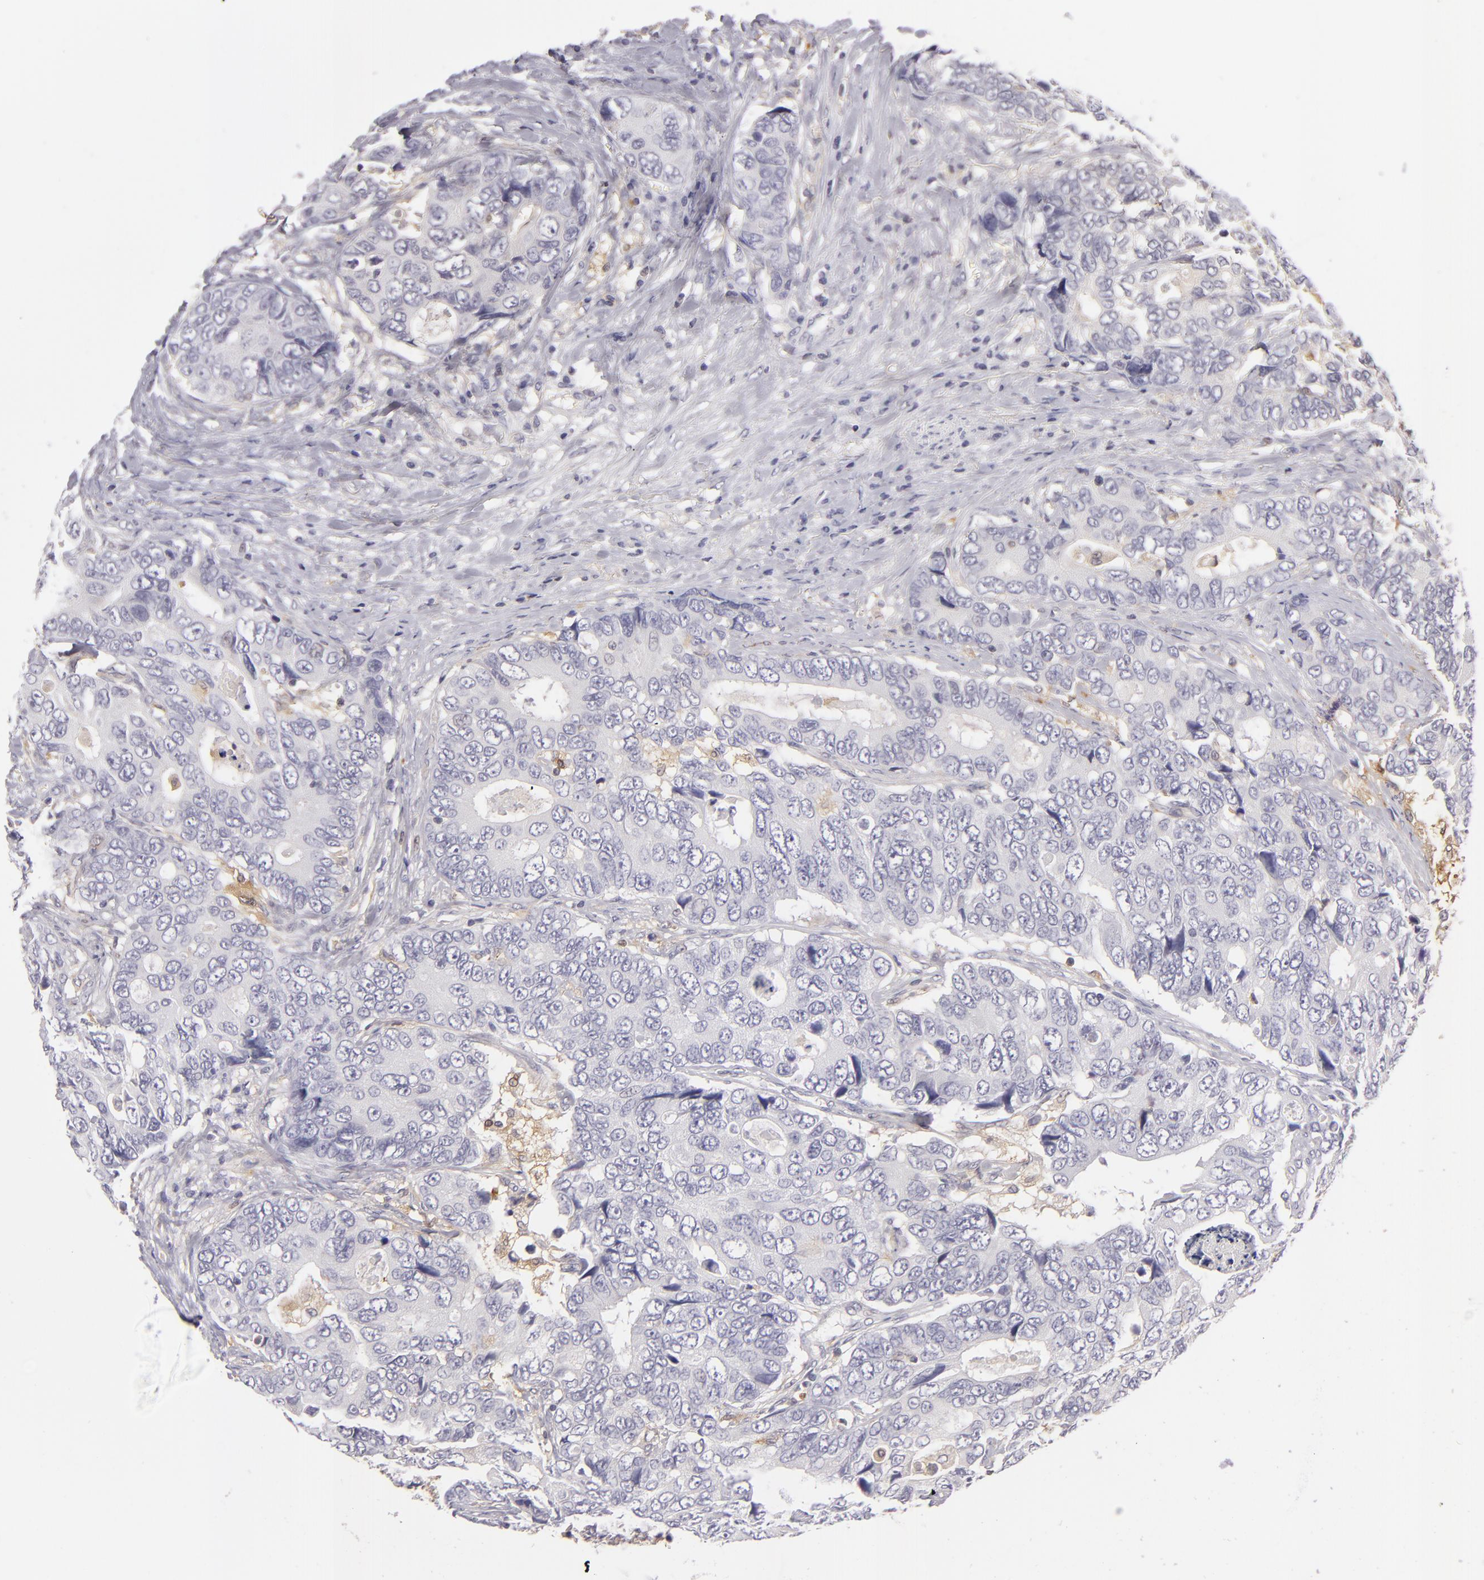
{"staining": {"intensity": "negative", "quantity": "none", "location": "none"}, "tissue": "colorectal cancer", "cell_type": "Tumor cells", "image_type": "cancer", "snomed": [{"axis": "morphology", "description": "Adenocarcinoma, NOS"}, {"axis": "topography", "description": "Rectum"}], "caption": "Tumor cells show no significant positivity in colorectal adenocarcinoma.", "gene": "MMP10", "patient": {"sex": "female", "age": 67}}